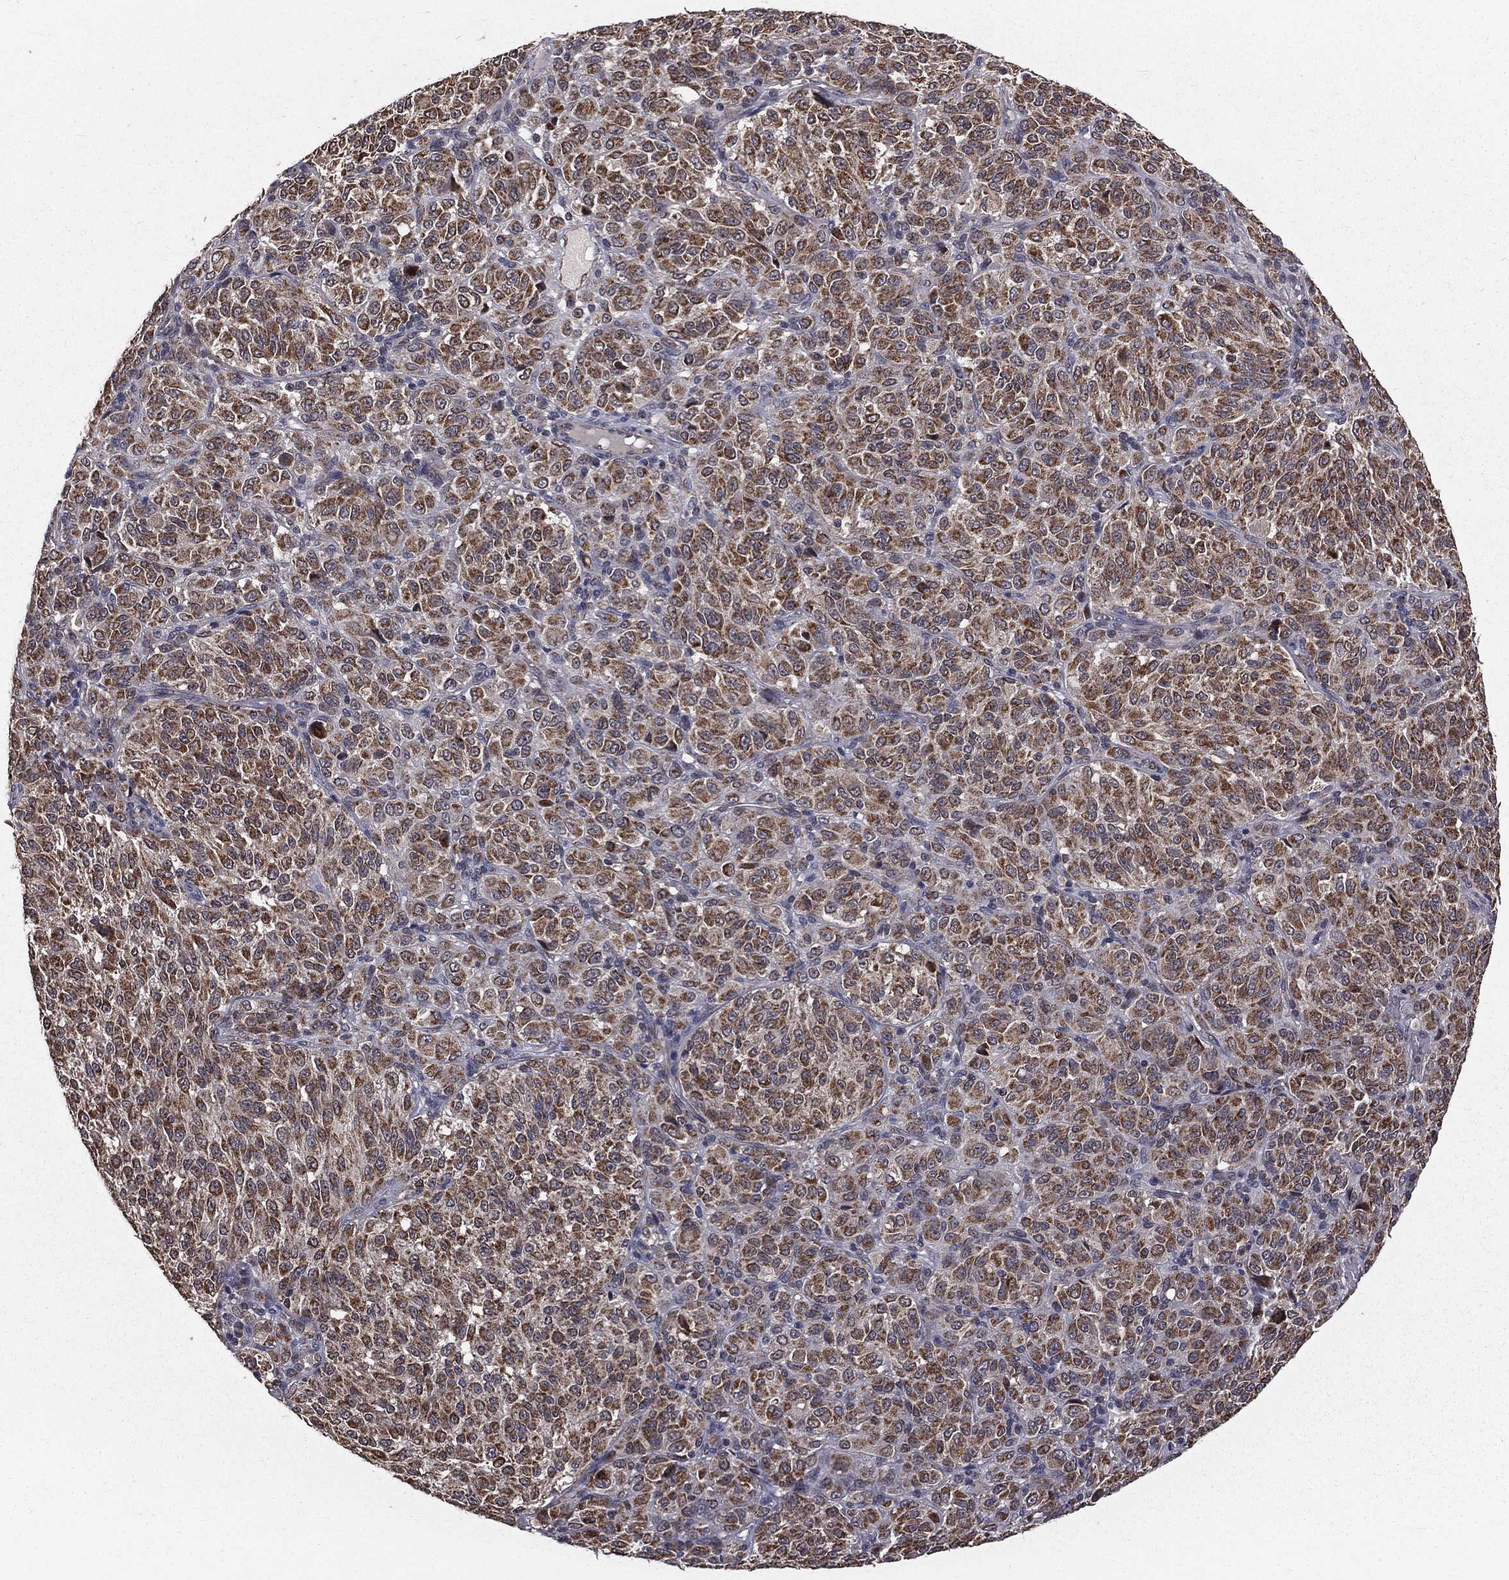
{"staining": {"intensity": "moderate", "quantity": ">75%", "location": "cytoplasmic/membranous"}, "tissue": "melanoma", "cell_type": "Tumor cells", "image_type": "cancer", "snomed": [{"axis": "morphology", "description": "Malignant melanoma, Metastatic site"}, {"axis": "topography", "description": "Brain"}], "caption": "Malignant melanoma (metastatic site) stained with DAB (3,3'-diaminobenzidine) immunohistochemistry demonstrates medium levels of moderate cytoplasmic/membranous staining in about >75% of tumor cells. (Brightfield microscopy of DAB IHC at high magnification).", "gene": "MRPL46", "patient": {"sex": "female", "age": 56}}